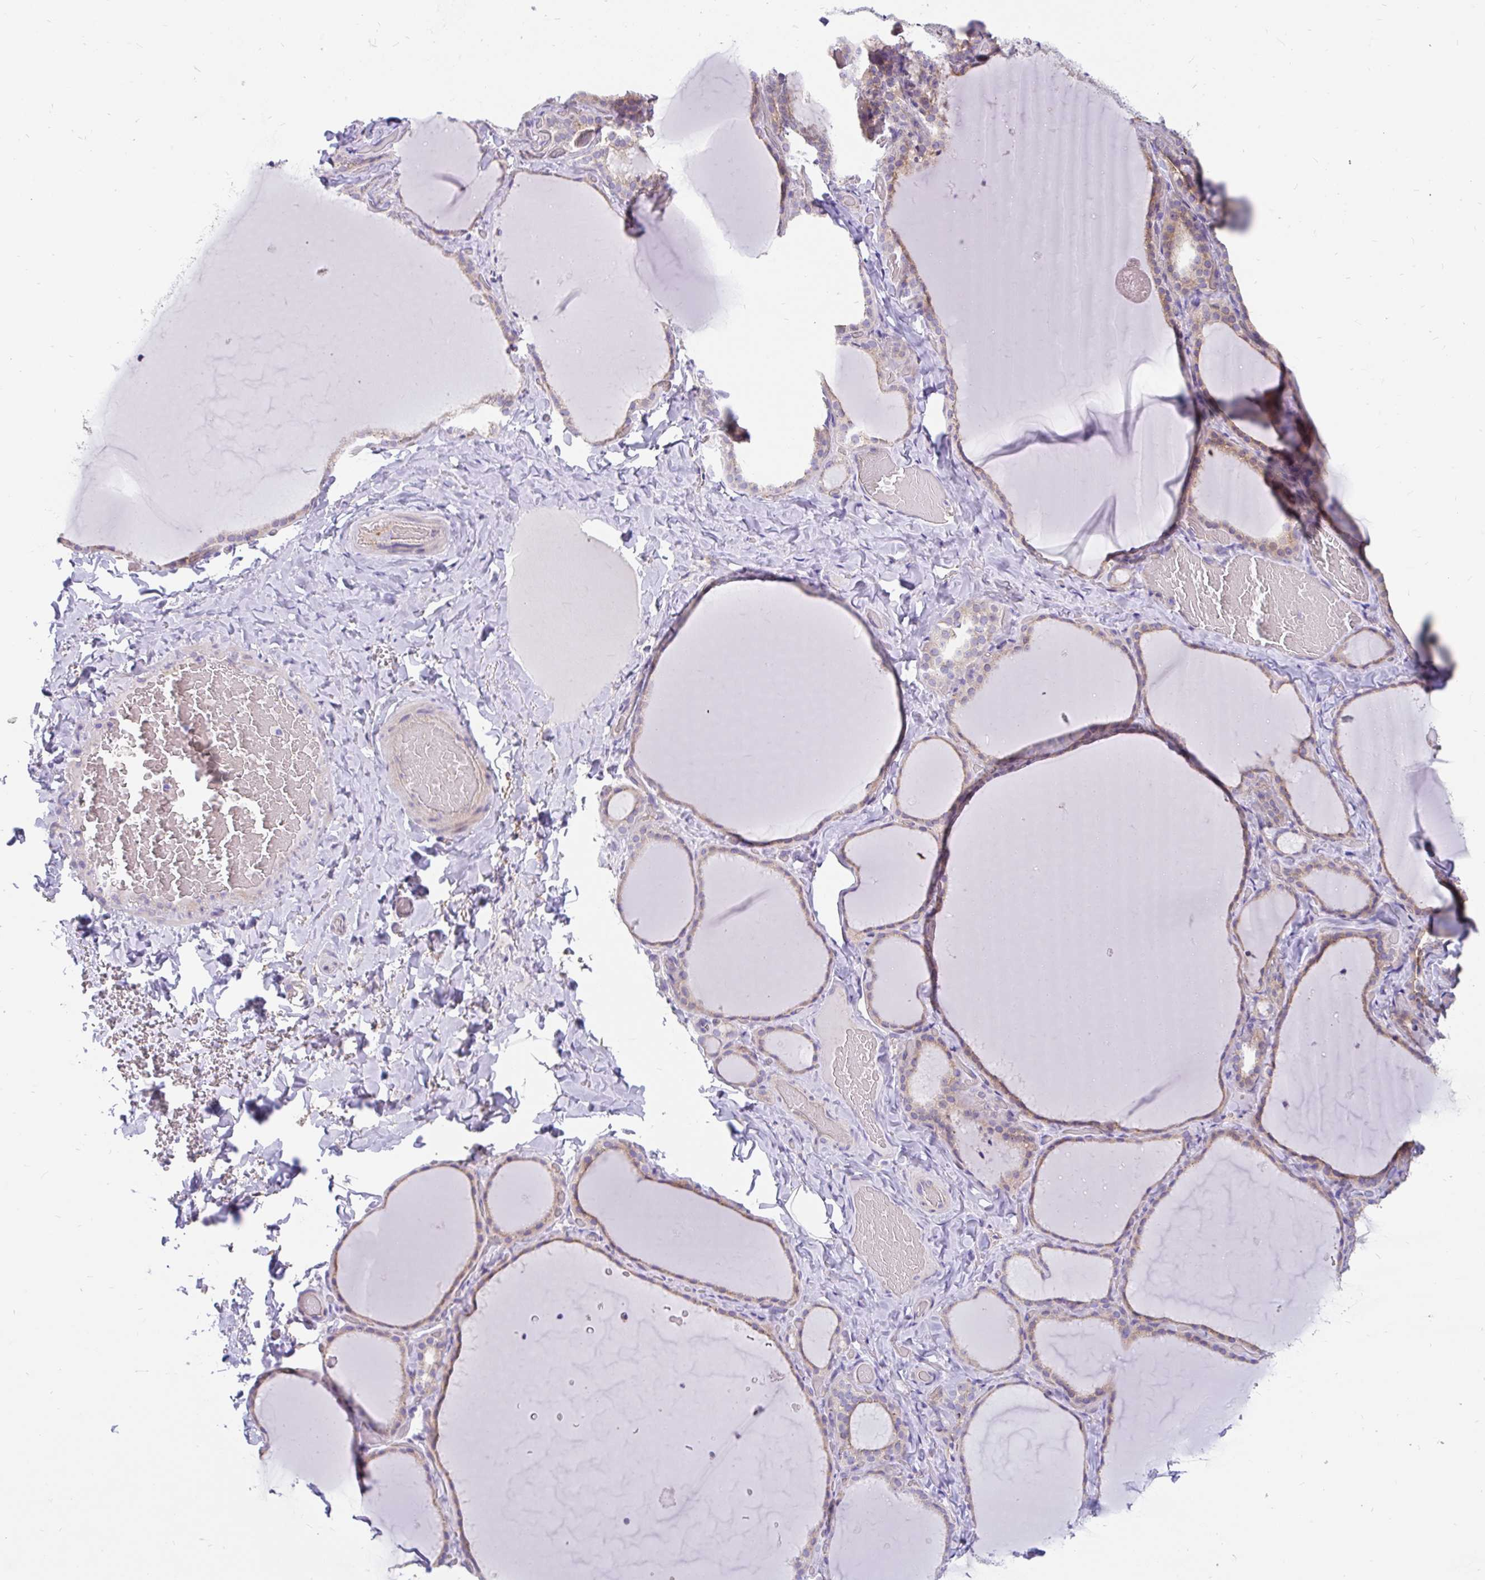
{"staining": {"intensity": "weak", "quantity": "25%-75%", "location": "cytoplasmic/membranous"}, "tissue": "thyroid gland", "cell_type": "Glandular cells", "image_type": "normal", "snomed": [{"axis": "morphology", "description": "Normal tissue, NOS"}, {"axis": "topography", "description": "Thyroid gland"}], "caption": "Protein expression by immunohistochemistry reveals weak cytoplasmic/membranous positivity in about 25%-75% of glandular cells in benign thyroid gland.", "gene": "LRRC26", "patient": {"sex": "female", "age": 22}}